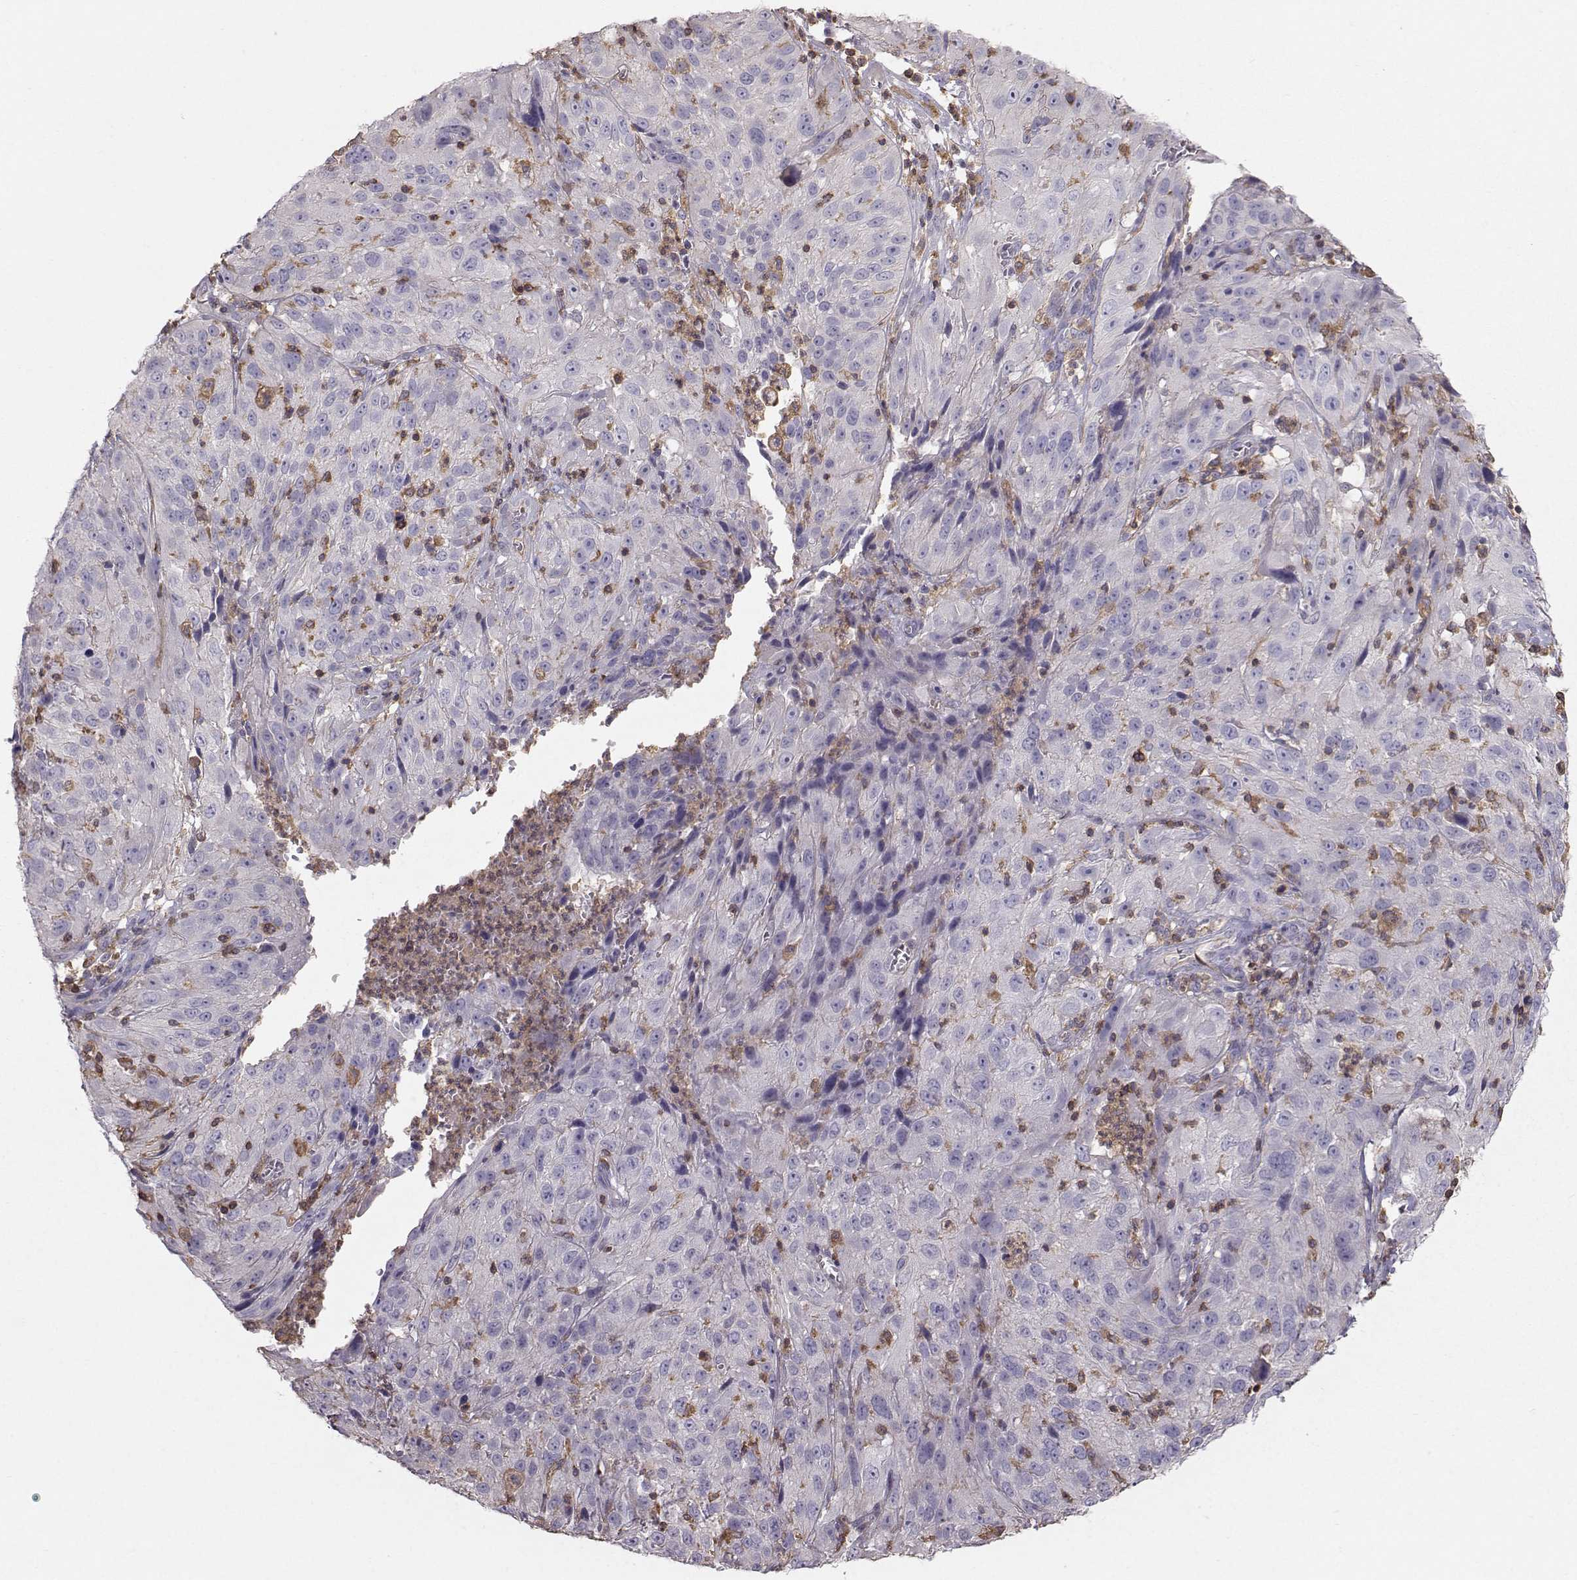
{"staining": {"intensity": "negative", "quantity": "none", "location": "none"}, "tissue": "cervical cancer", "cell_type": "Tumor cells", "image_type": "cancer", "snomed": [{"axis": "morphology", "description": "Squamous cell carcinoma, NOS"}, {"axis": "topography", "description": "Cervix"}], "caption": "Immunohistochemistry image of neoplastic tissue: cervical cancer (squamous cell carcinoma) stained with DAB reveals no significant protein staining in tumor cells.", "gene": "ZBTB32", "patient": {"sex": "female", "age": 32}}